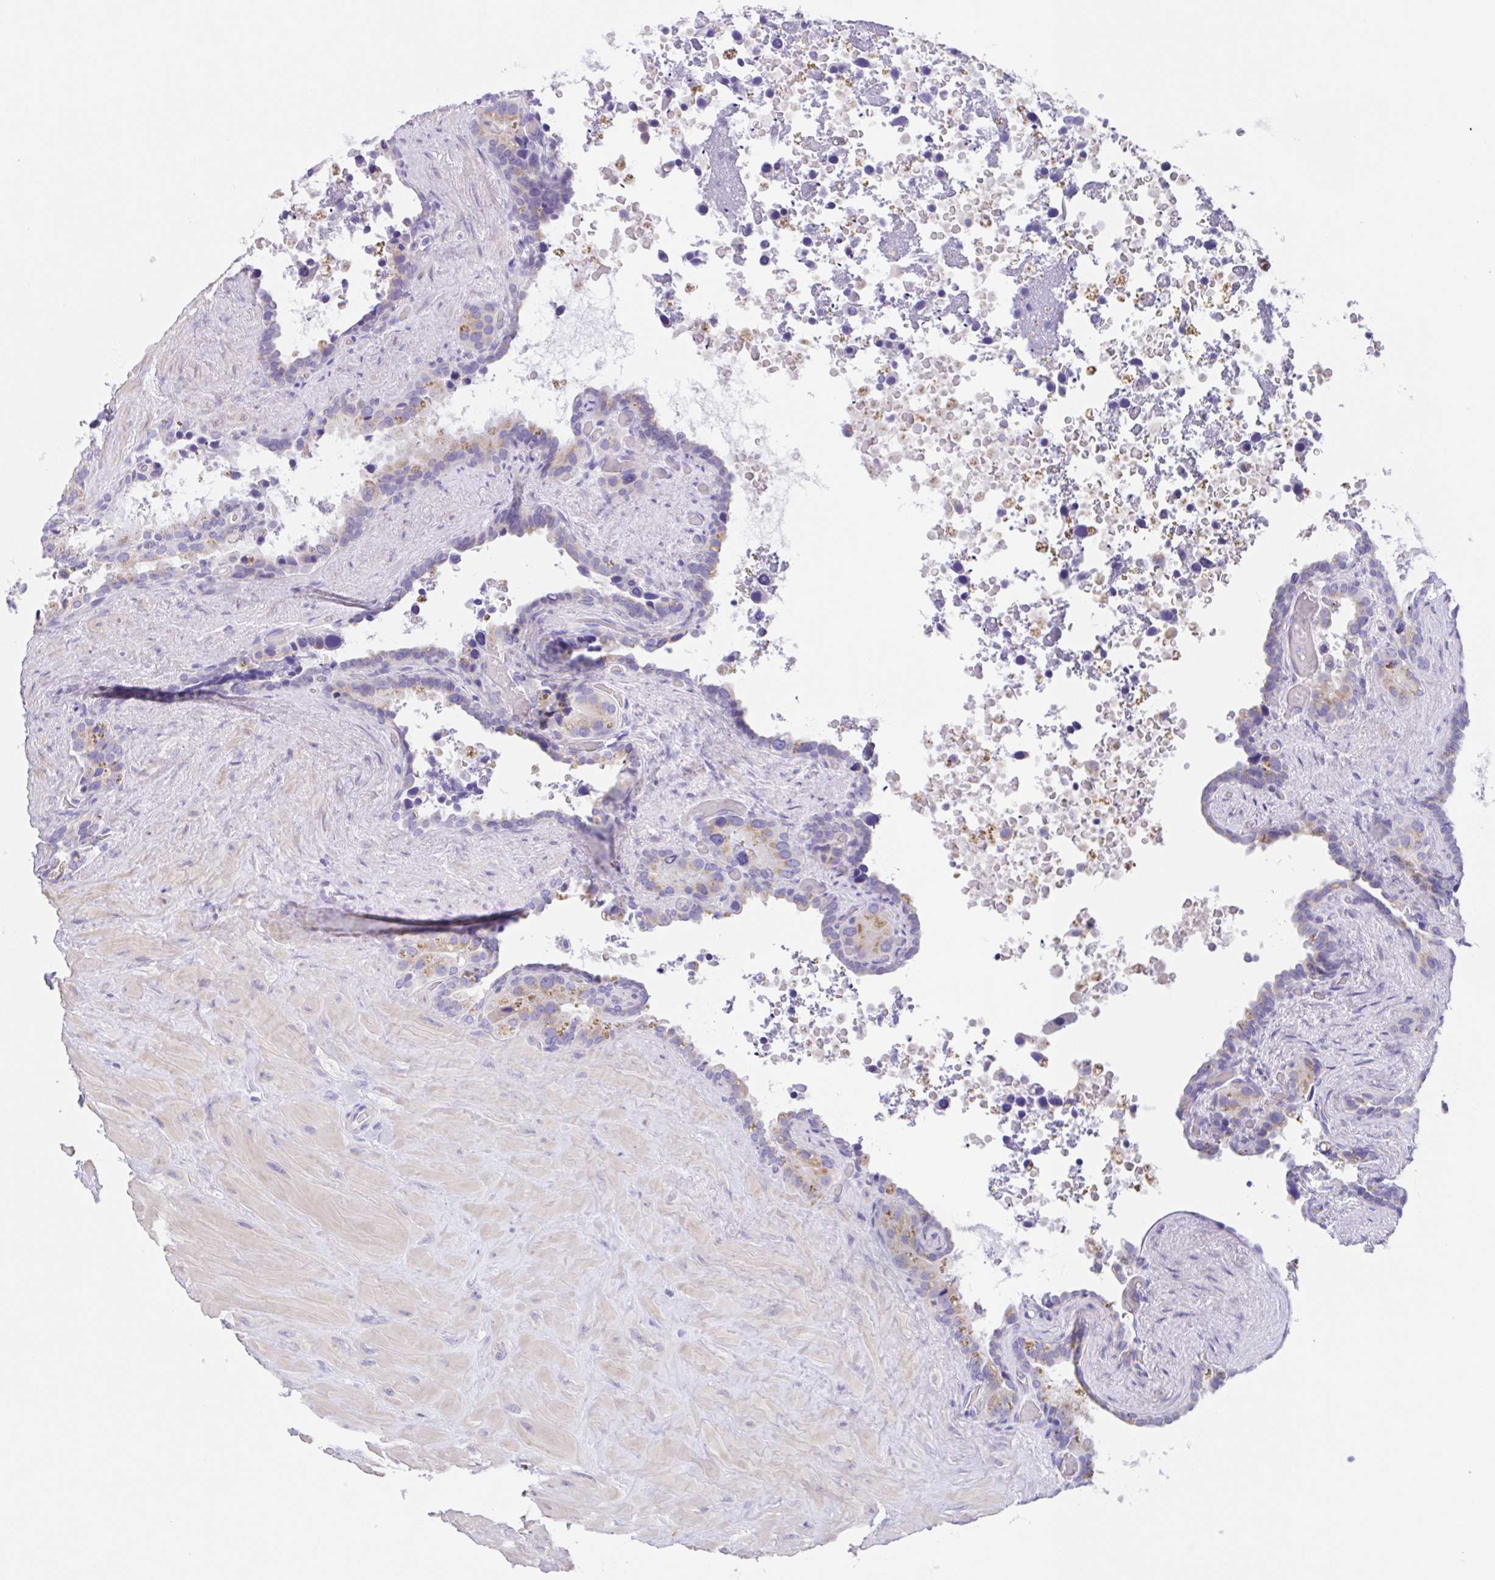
{"staining": {"intensity": "moderate", "quantity": "<25%", "location": "cytoplasmic/membranous"}, "tissue": "seminal vesicle", "cell_type": "Glandular cells", "image_type": "normal", "snomed": [{"axis": "morphology", "description": "Normal tissue, NOS"}, {"axis": "topography", "description": "Seminal veicle"}], "caption": "Unremarkable seminal vesicle exhibits moderate cytoplasmic/membranous expression in about <25% of glandular cells, visualized by immunohistochemistry. The staining was performed using DAB (3,3'-diaminobenzidine), with brown indicating positive protein expression. Nuclei are stained blue with hematoxylin.", "gene": "SCG3", "patient": {"sex": "male", "age": 60}}